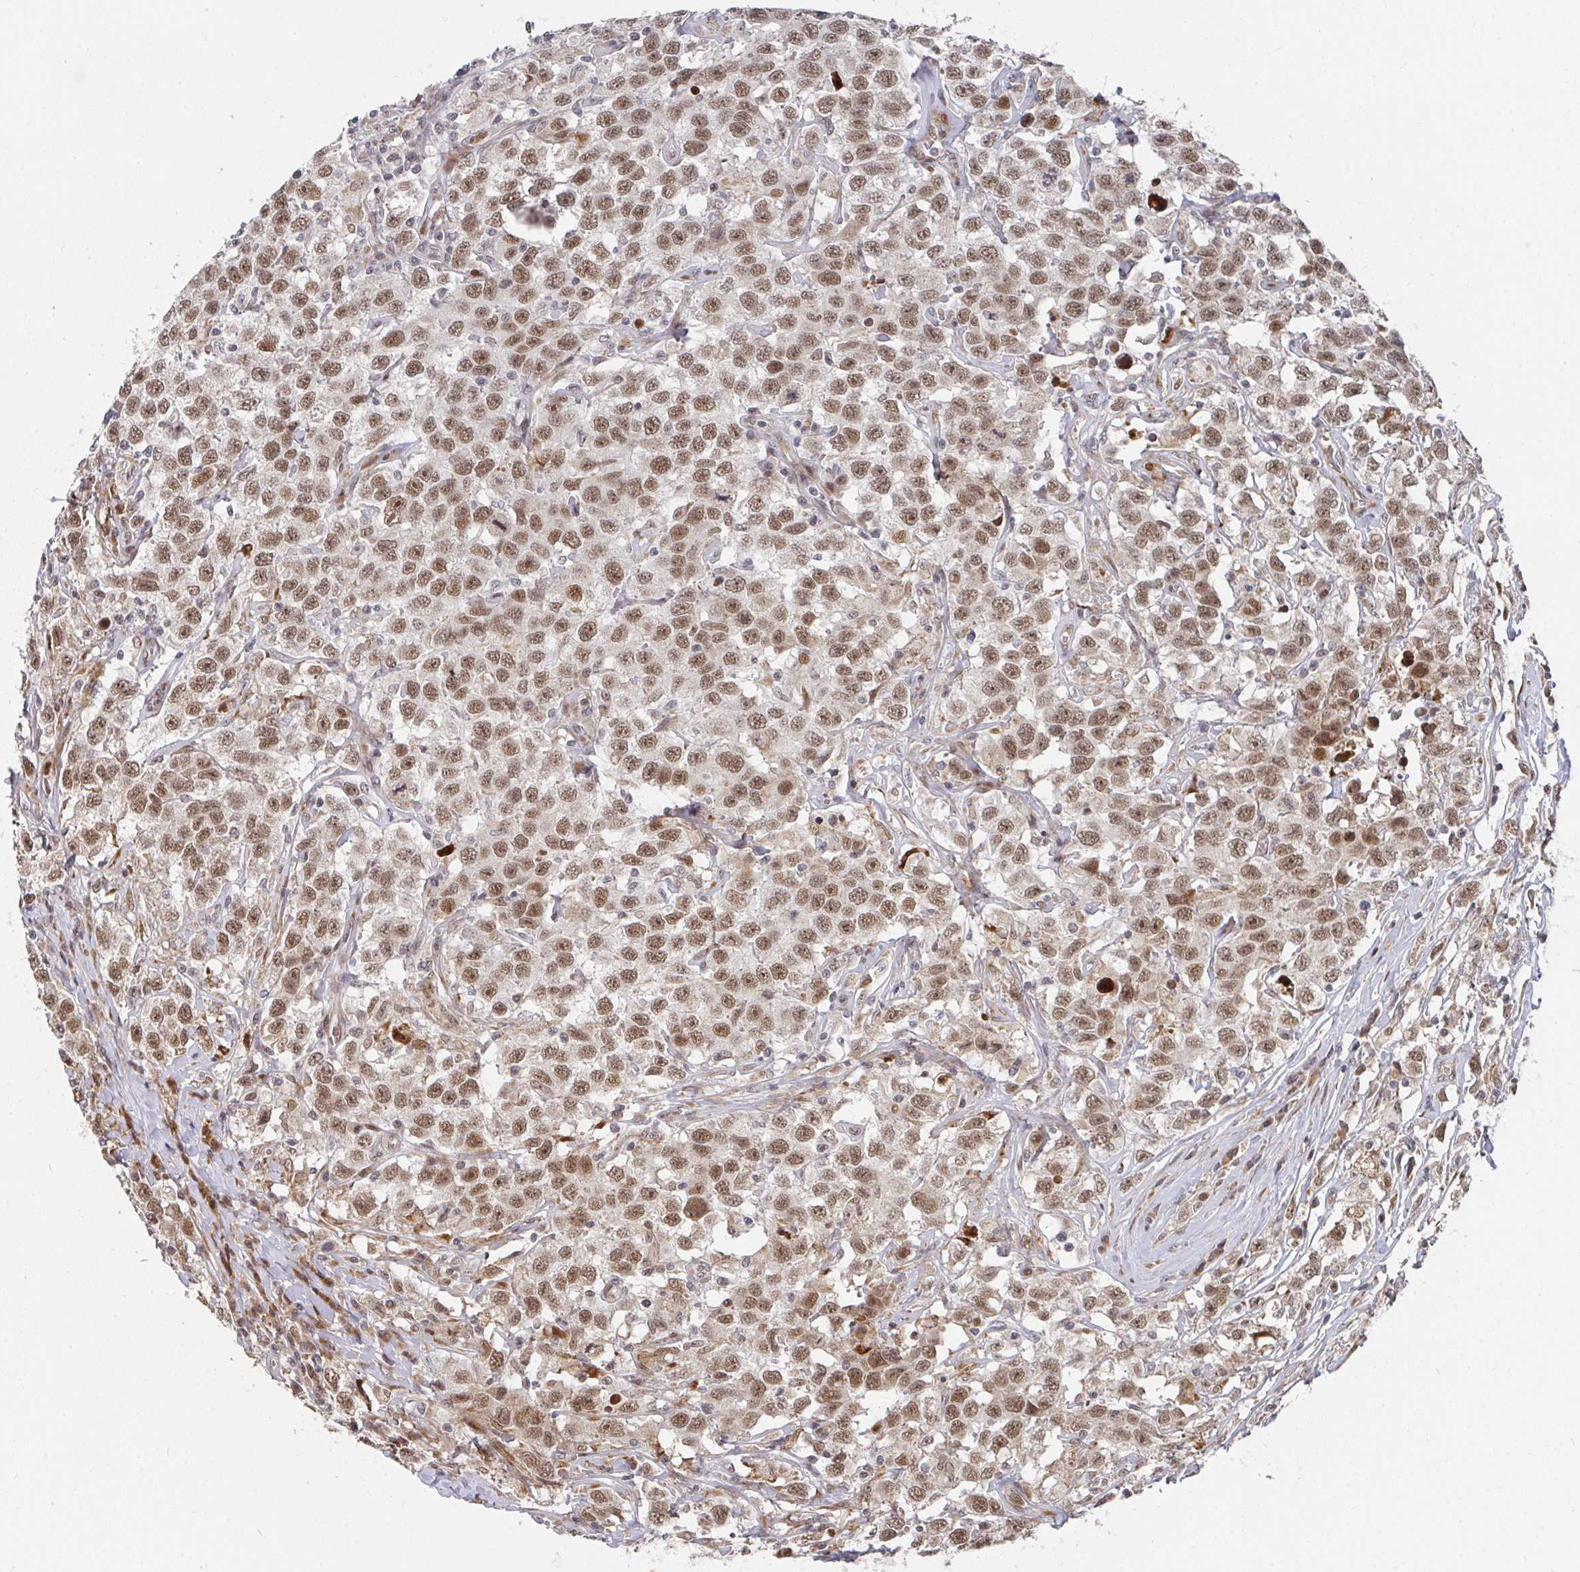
{"staining": {"intensity": "moderate", "quantity": ">75%", "location": "nuclear"}, "tissue": "testis cancer", "cell_type": "Tumor cells", "image_type": "cancer", "snomed": [{"axis": "morphology", "description": "Seminoma, NOS"}, {"axis": "topography", "description": "Testis"}], "caption": "About >75% of tumor cells in testis cancer (seminoma) show moderate nuclear protein staining as visualized by brown immunohistochemical staining.", "gene": "RBBP5", "patient": {"sex": "male", "age": 41}}